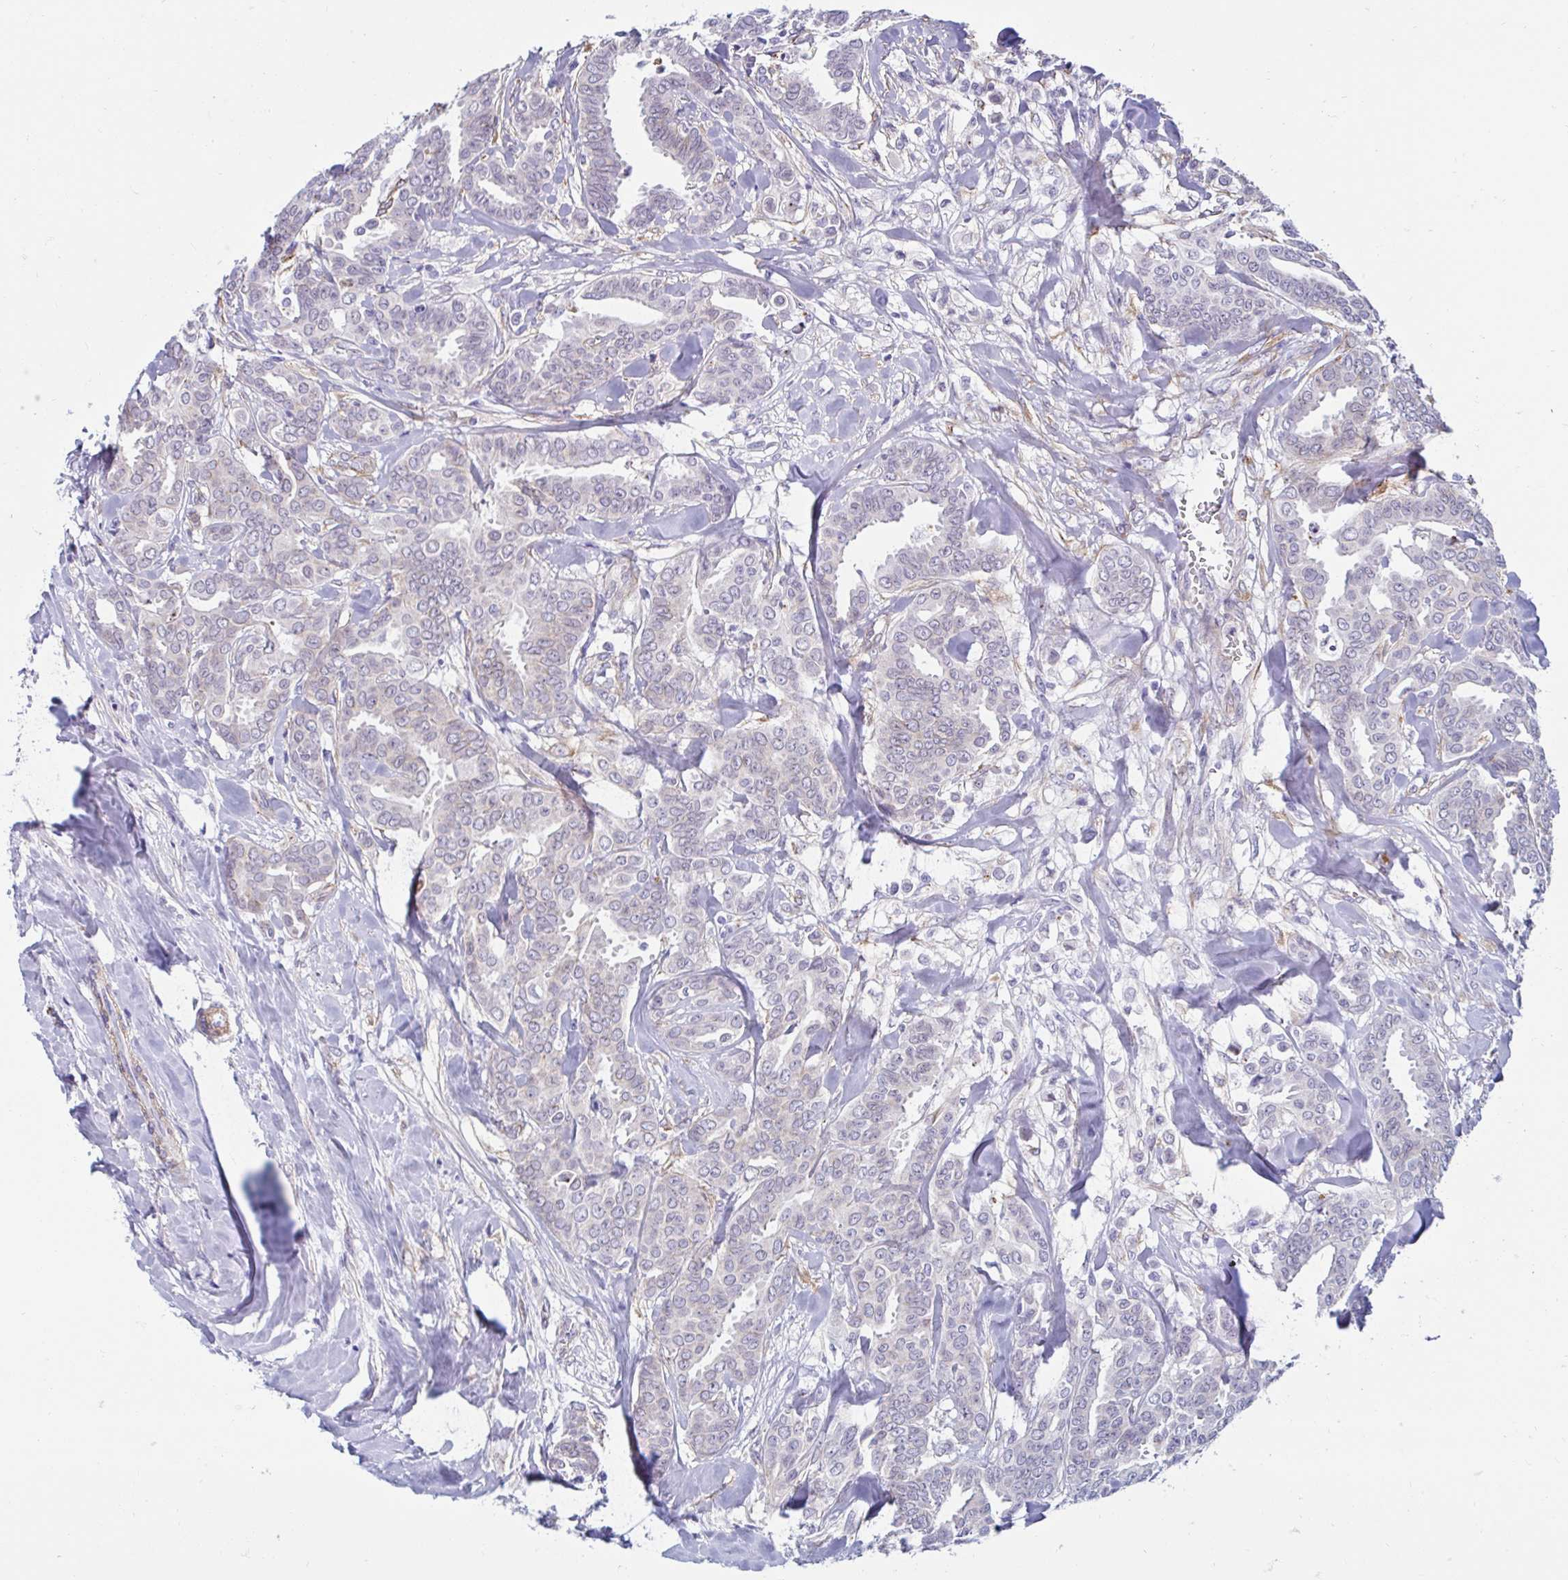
{"staining": {"intensity": "negative", "quantity": "none", "location": "none"}, "tissue": "breast cancer", "cell_type": "Tumor cells", "image_type": "cancer", "snomed": [{"axis": "morphology", "description": "Duct carcinoma"}, {"axis": "topography", "description": "Breast"}], "caption": "Immunohistochemistry micrograph of human intraductal carcinoma (breast) stained for a protein (brown), which reveals no expression in tumor cells.", "gene": "ANKRD62", "patient": {"sex": "female", "age": 45}}